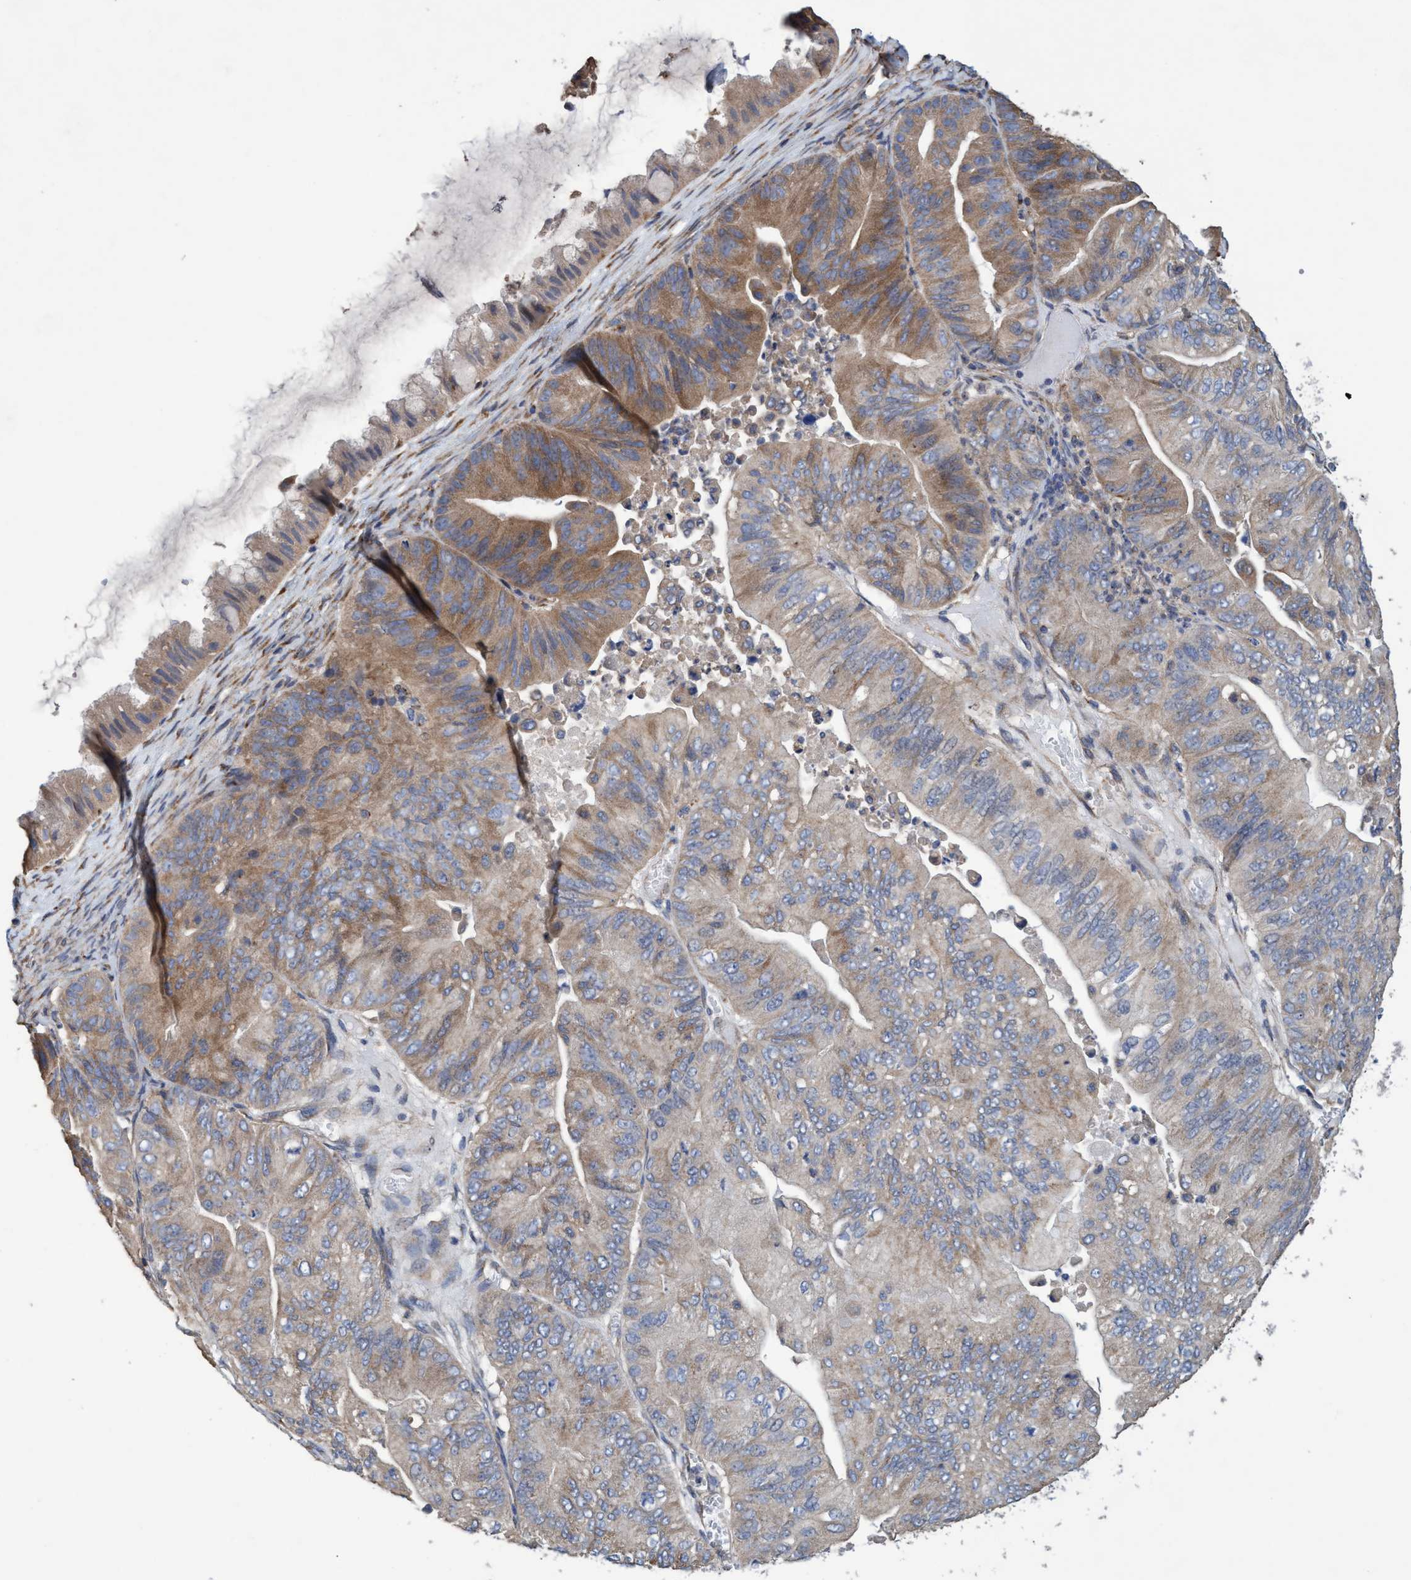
{"staining": {"intensity": "moderate", "quantity": "25%-75%", "location": "cytoplasmic/membranous"}, "tissue": "ovarian cancer", "cell_type": "Tumor cells", "image_type": "cancer", "snomed": [{"axis": "morphology", "description": "Cystadenocarcinoma, mucinous, NOS"}, {"axis": "topography", "description": "Ovary"}], "caption": "Immunohistochemistry (DAB (3,3'-diaminobenzidine)) staining of human ovarian cancer (mucinous cystadenocarcinoma) exhibits moderate cytoplasmic/membranous protein expression in approximately 25%-75% of tumor cells.", "gene": "BICD2", "patient": {"sex": "female", "age": 61}}